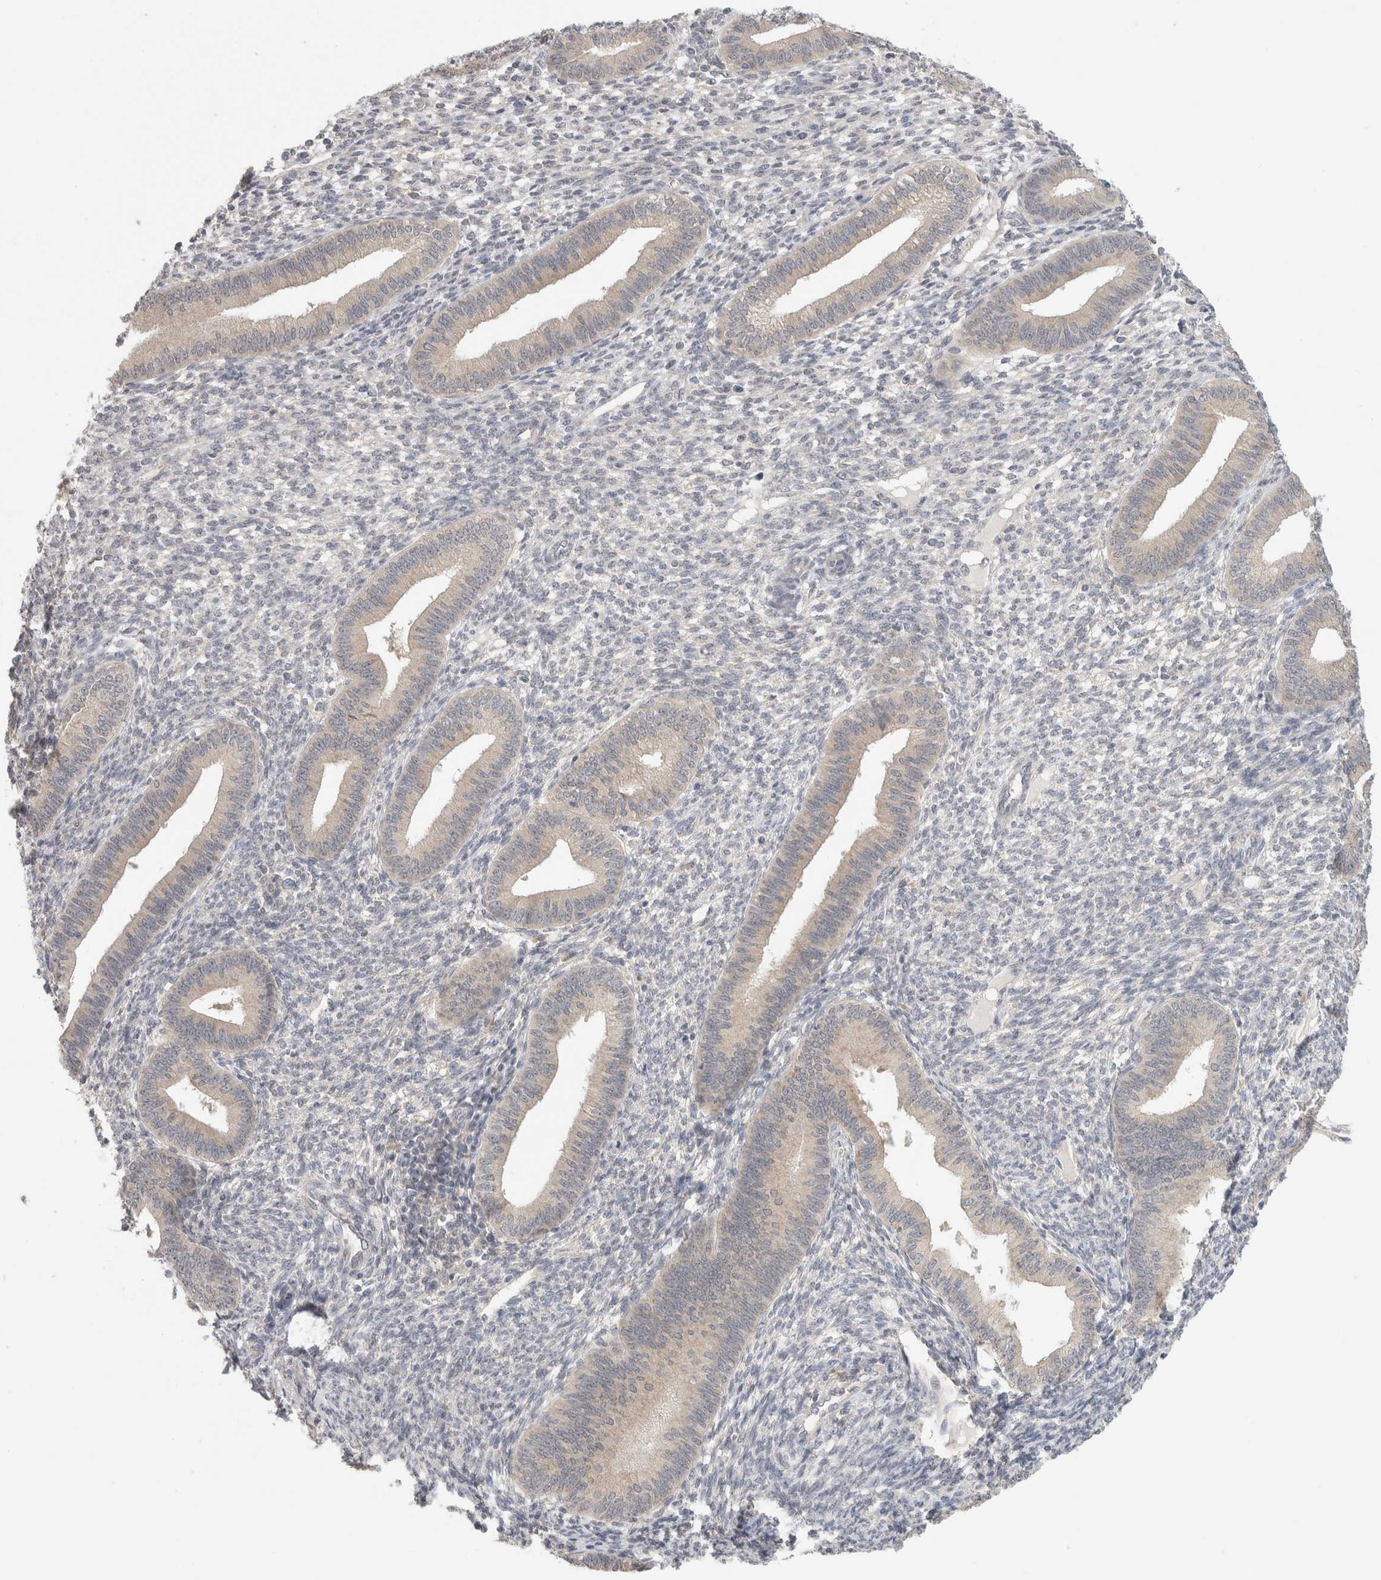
{"staining": {"intensity": "negative", "quantity": "none", "location": "none"}, "tissue": "endometrium", "cell_type": "Cells in endometrial stroma", "image_type": "normal", "snomed": [{"axis": "morphology", "description": "Normal tissue, NOS"}, {"axis": "topography", "description": "Endometrium"}], "caption": "Immunohistochemistry (IHC) photomicrograph of unremarkable endometrium: human endometrium stained with DAB demonstrates no significant protein positivity in cells in endometrial stroma.", "gene": "CHRM4", "patient": {"sex": "female", "age": 46}}